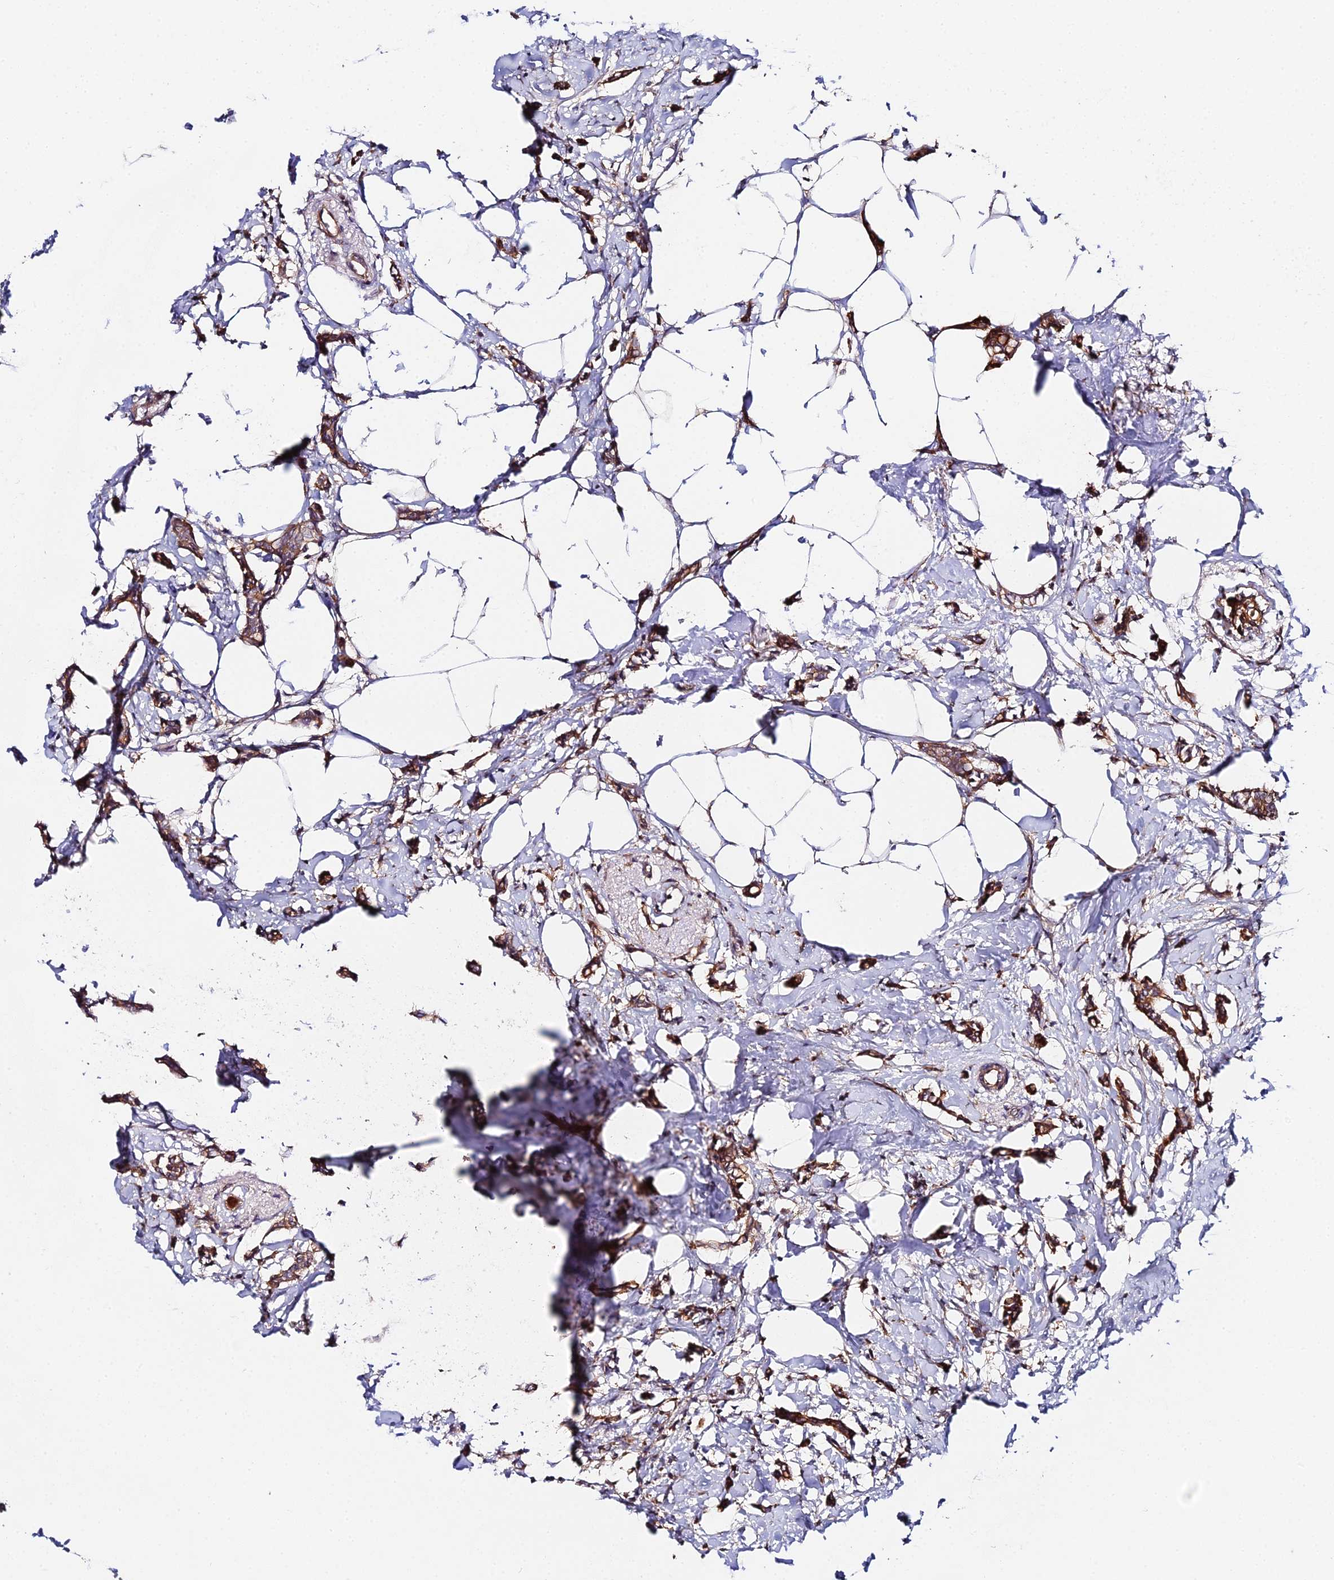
{"staining": {"intensity": "moderate", "quantity": ">75%", "location": "cytoplasmic/membranous"}, "tissue": "breast cancer", "cell_type": "Tumor cells", "image_type": "cancer", "snomed": [{"axis": "morphology", "description": "Duct carcinoma"}, {"axis": "topography", "description": "Breast"}], "caption": "Brown immunohistochemical staining in breast infiltrating ductal carcinoma exhibits moderate cytoplasmic/membranous positivity in about >75% of tumor cells. (DAB = brown stain, brightfield microscopy at high magnification).", "gene": "ZBED8", "patient": {"sex": "female", "age": 41}}